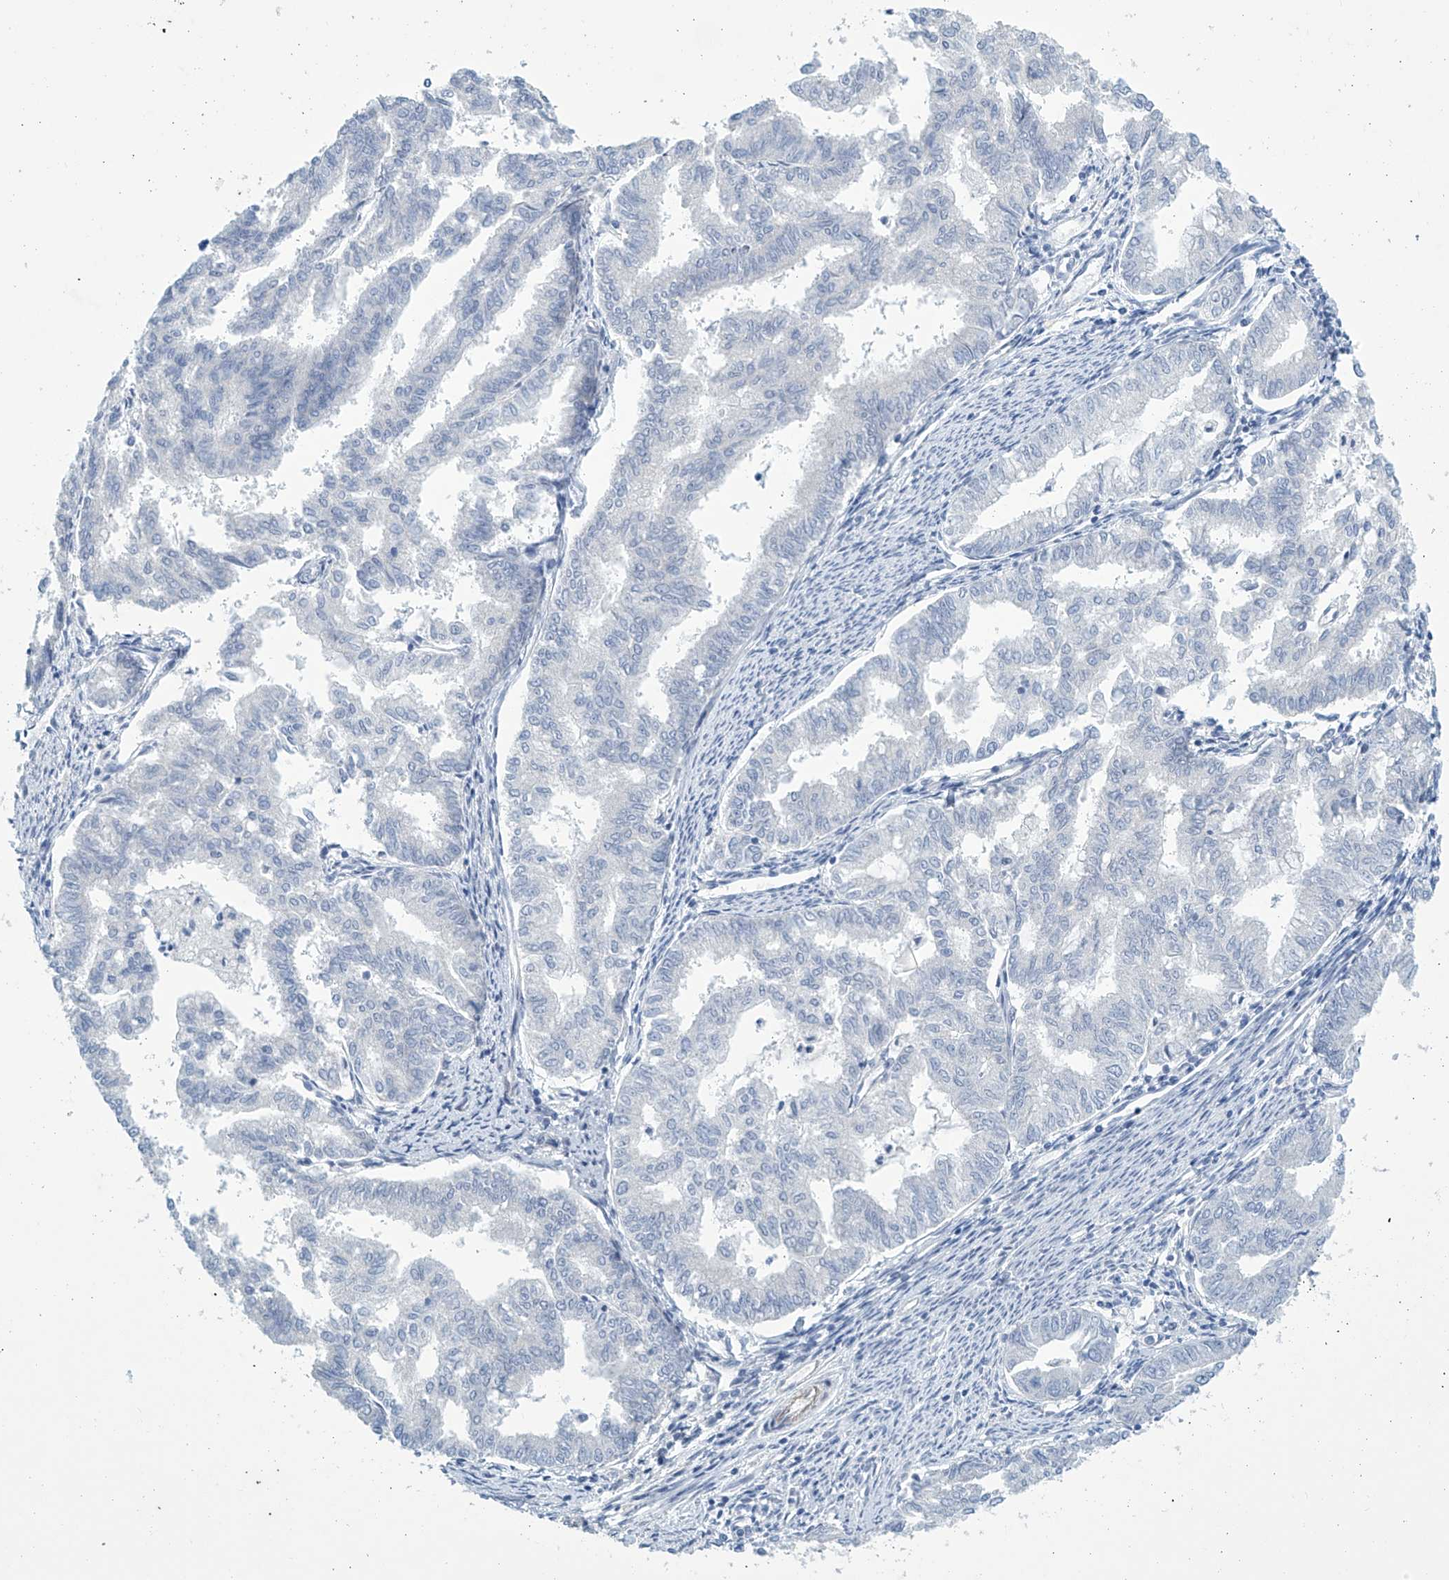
{"staining": {"intensity": "negative", "quantity": "none", "location": "none"}, "tissue": "endometrial cancer", "cell_type": "Tumor cells", "image_type": "cancer", "snomed": [{"axis": "morphology", "description": "Adenocarcinoma, NOS"}, {"axis": "topography", "description": "Endometrium"}], "caption": "Tumor cells show no significant protein staining in endometrial cancer (adenocarcinoma). (Stains: DAB immunohistochemistry with hematoxylin counter stain, Microscopy: brightfield microscopy at high magnification).", "gene": "SLC35A5", "patient": {"sex": "female", "age": 79}}